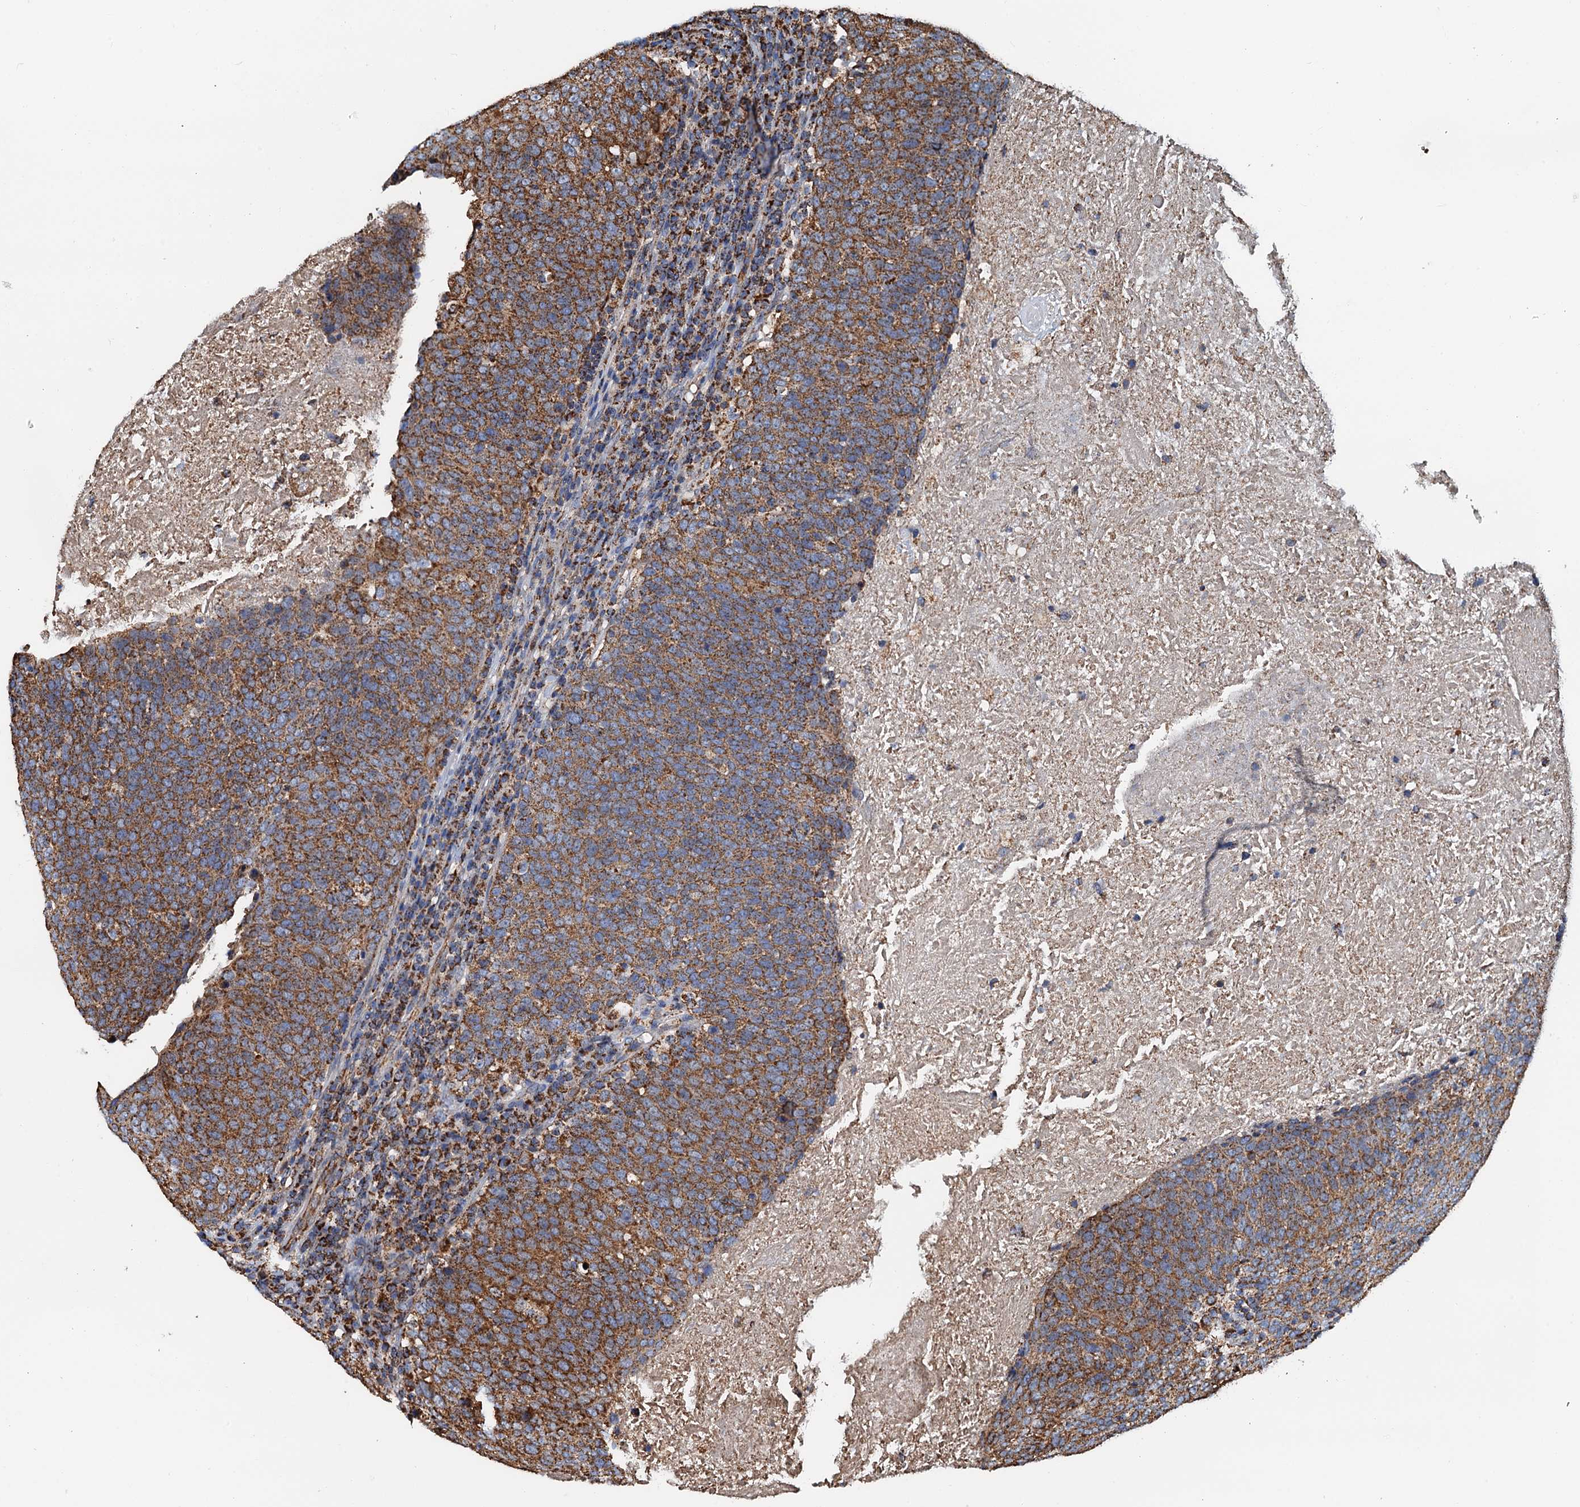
{"staining": {"intensity": "moderate", "quantity": ">75%", "location": "cytoplasmic/membranous"}, "tissue": "head and neck cancer", "cell_type": "Tumor cells", "image_type": "cancer", "snomed": [{"axis": "morphology", "description": "Squamous cell carcinoma, NOS"}, {"axis": "morphology", "description": "Squamous cell carcinoma, metastatic, NOS"}, {"axis": "topography", "description": "Lymph node"}, {"axis": "topography", "description": "Head-Neck"}], "caption": "IHC photomicrograph of head and neck cancer (metastatic squamous cell carcinoma) stained for a protein (brown), which shows medium levels of moderate cytoplasmic/membranous staining in approximately >75% of tumor cells.", "gene": "AAGAB", "patient": {"sex": "male", "age": 62}}